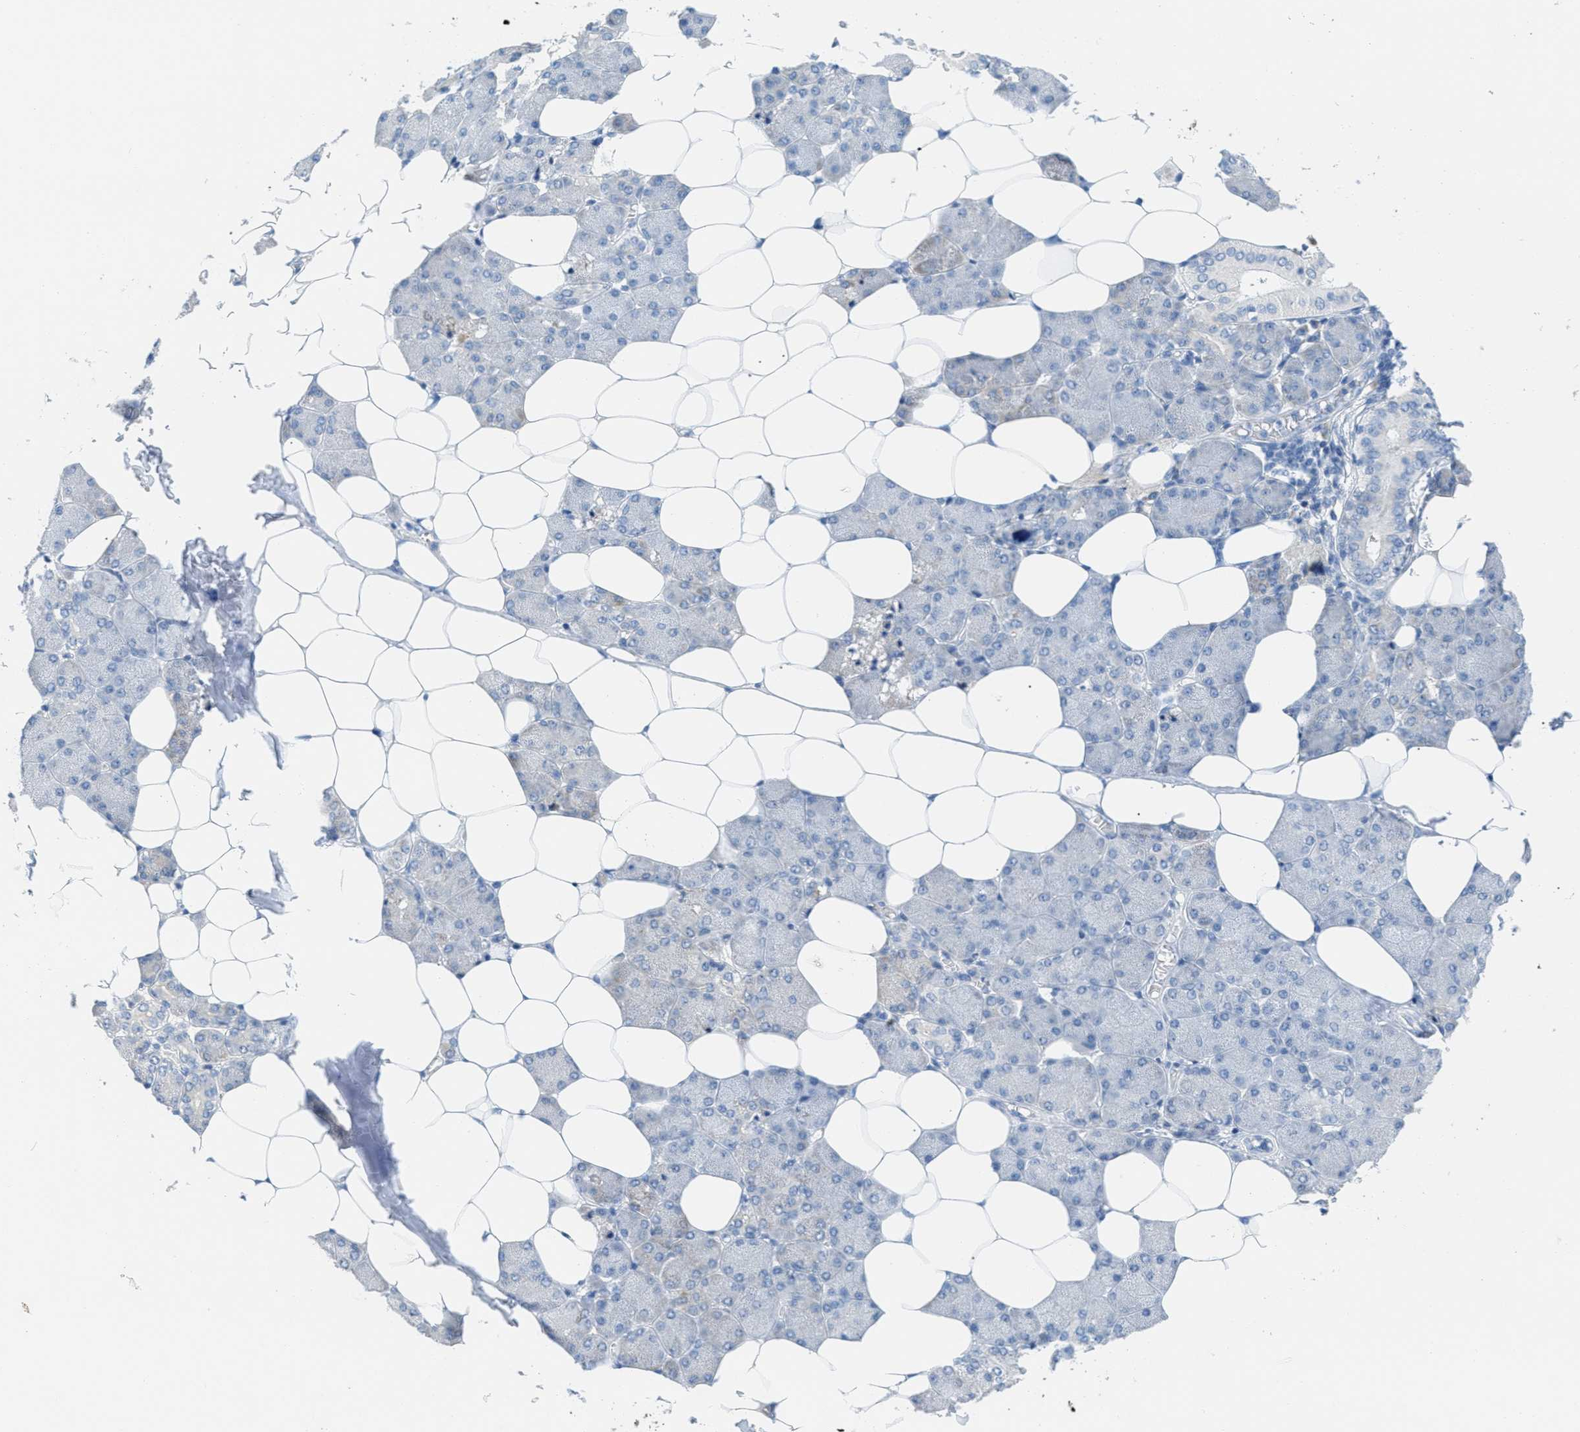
{"staining": {"intensity": "moderate", "quantity": "25%-75%", "location": "cytoplasmic/membranous"}, "tissue": "salivary gland", "cell_type": "Glandular cells", "image_type": "normal", "snomed": [{"axis": "morphology", "description": "Normal tissue, NOS"}, {"axis": "morphology", "description": "Adenoma, NOS"}, {"axis": "topography", "description": "Salivary gland"}], "caption": "IHC photomicrograph of benign human salivary gland stained for a protein (brown), which shows medium levels of moderate cytoplasmic/membranous staining in approximately 25%-75% of glandular cells.", "gene": "ORC6", "patient": {"sex": "female", "age": 32}}